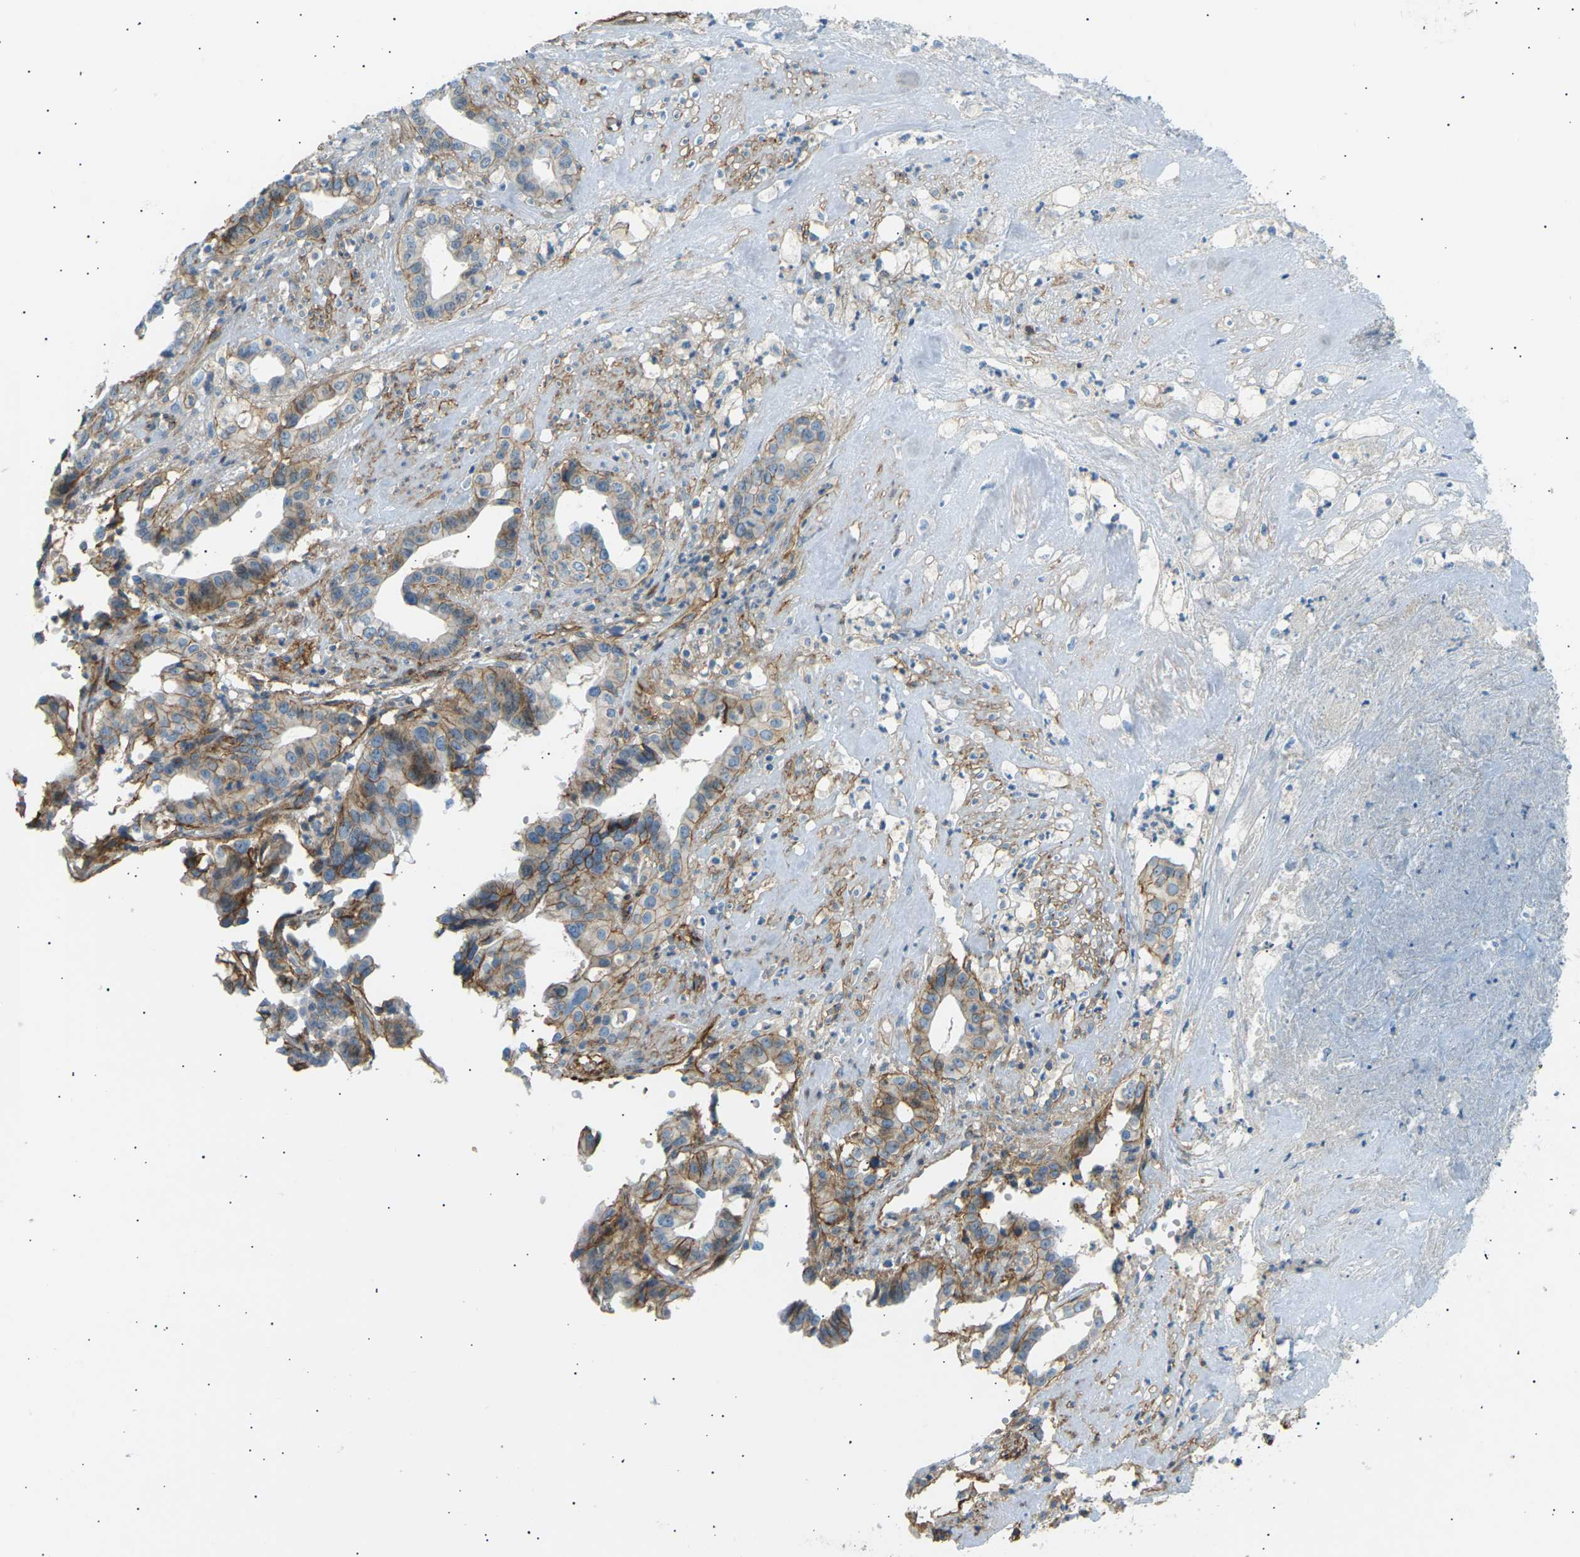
{"staining": {"intensity": "moderate", "quantity": "25%-75%", "location": "cytoplasmic/membranous"}, "tissue": "liver cancer", "cell_type": "Tumor cells", "image_type": "cancer", "snomed": [{"axis": "morphology", "description": "Cholangiocarcinoma"}, {"axis": "topography", "description": "Liver"}], "caption": "IHC image of neoplastic tissue: human liver cancer stained using immunohistochemistry (IHC) shows medium levels of moderate protein expression localized specifically in the cytoplasmic/membranous of tumor cells, appearing as a cytoplasmic/membranous brown color.", "gene": "ATP2B4", "patient": {"sex": "female", "age": 61}}